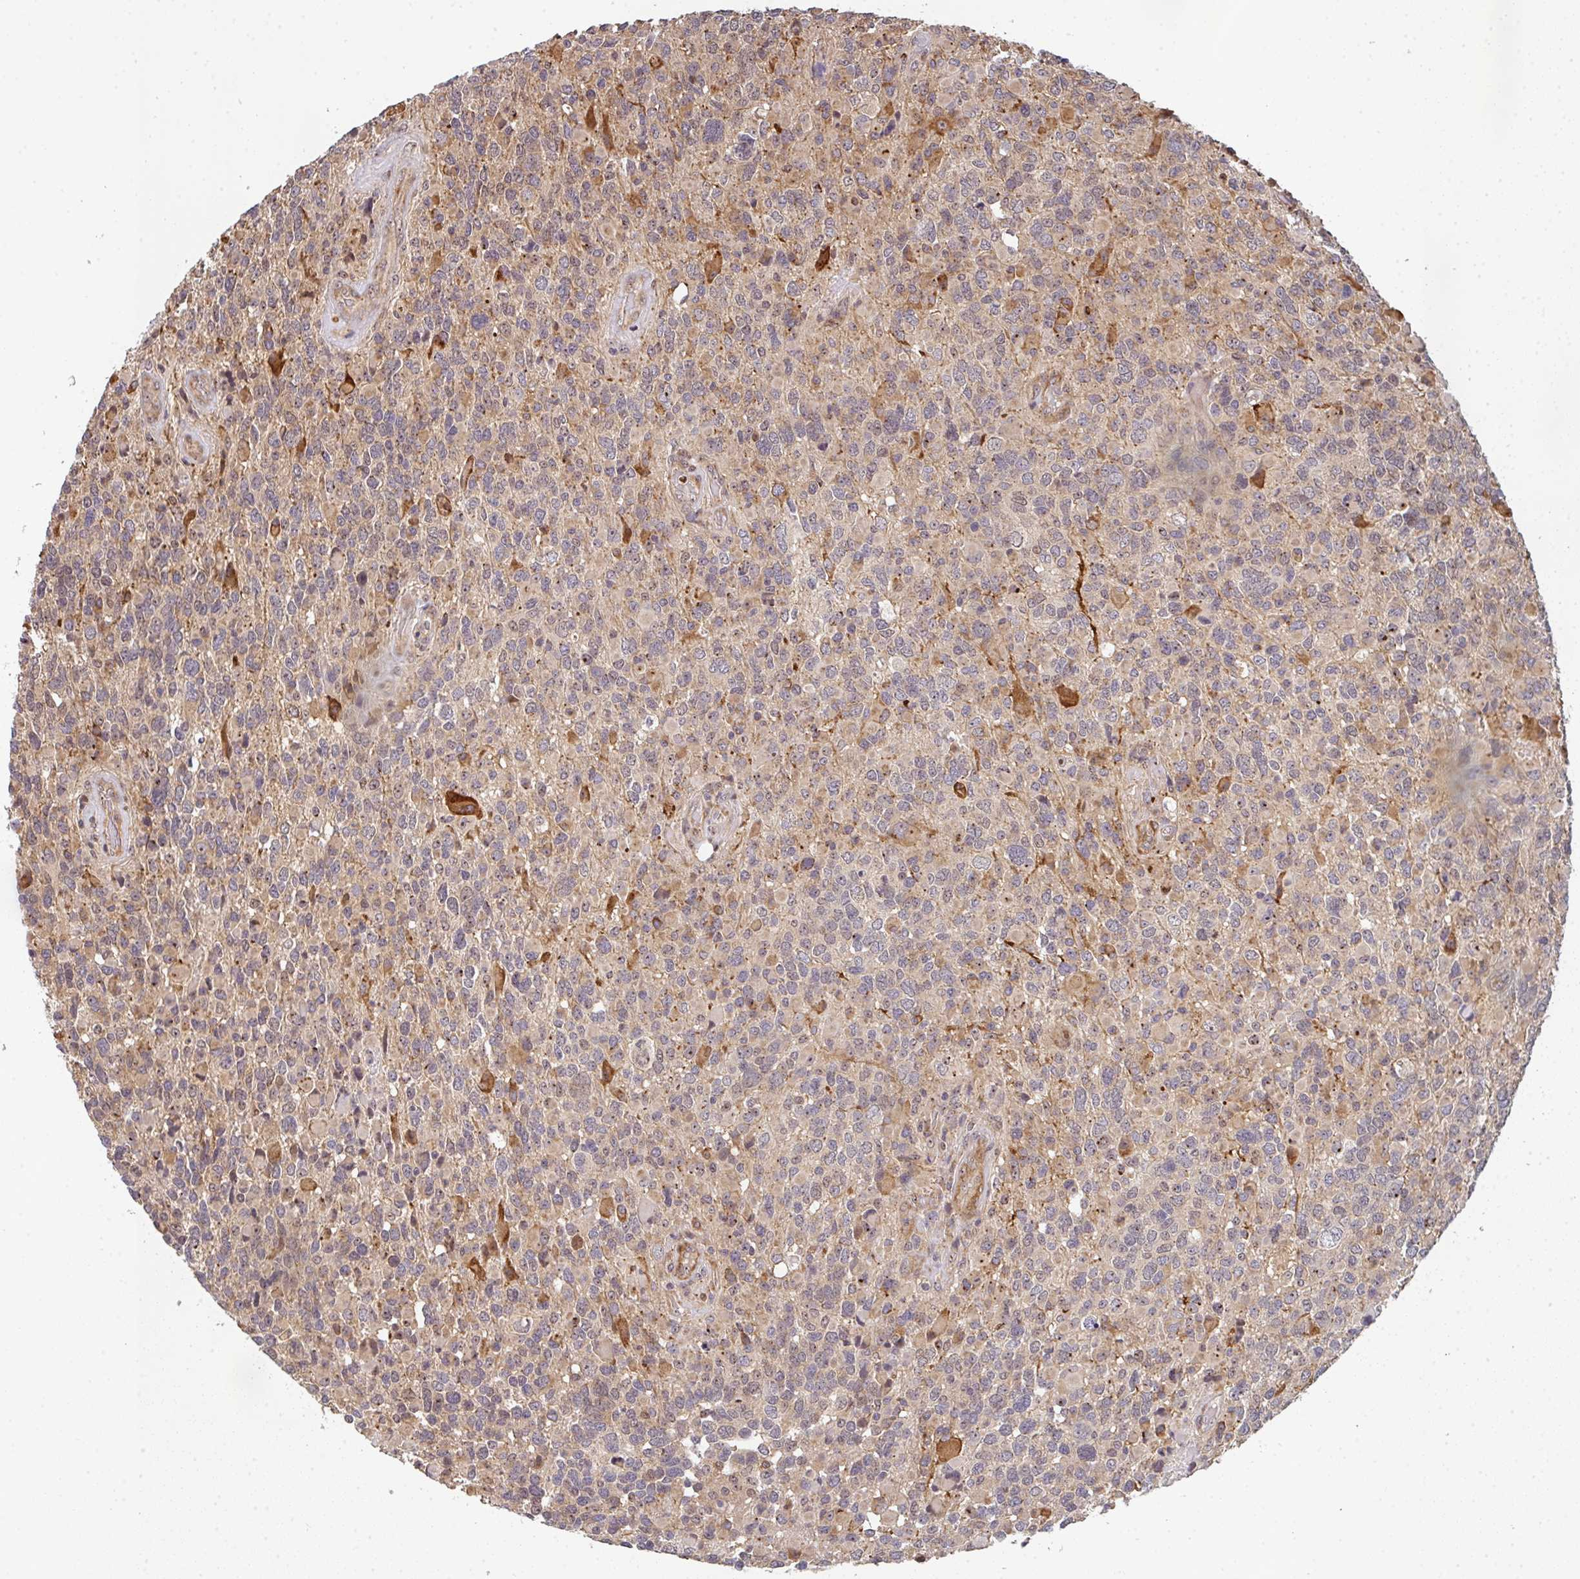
{"staining": {"intensity": "weak", "quantity": "<25%", "location": "cytoplasmic/membranous"}, "tissue": "glioma", "cell_type": "Tumor cells", "image_type": "cancer", "snomed": [{"axis": "morphology", "description": "Glioma, malignant, High grade"}, {"axis": "topography", "description": "Brain"}], "caption": "Immunohistochemical staining of human glioma demonstrates no significant expression in tumor cells.", "gene": "SIMC1", "patient": {"sex": "female", "age": 40}}